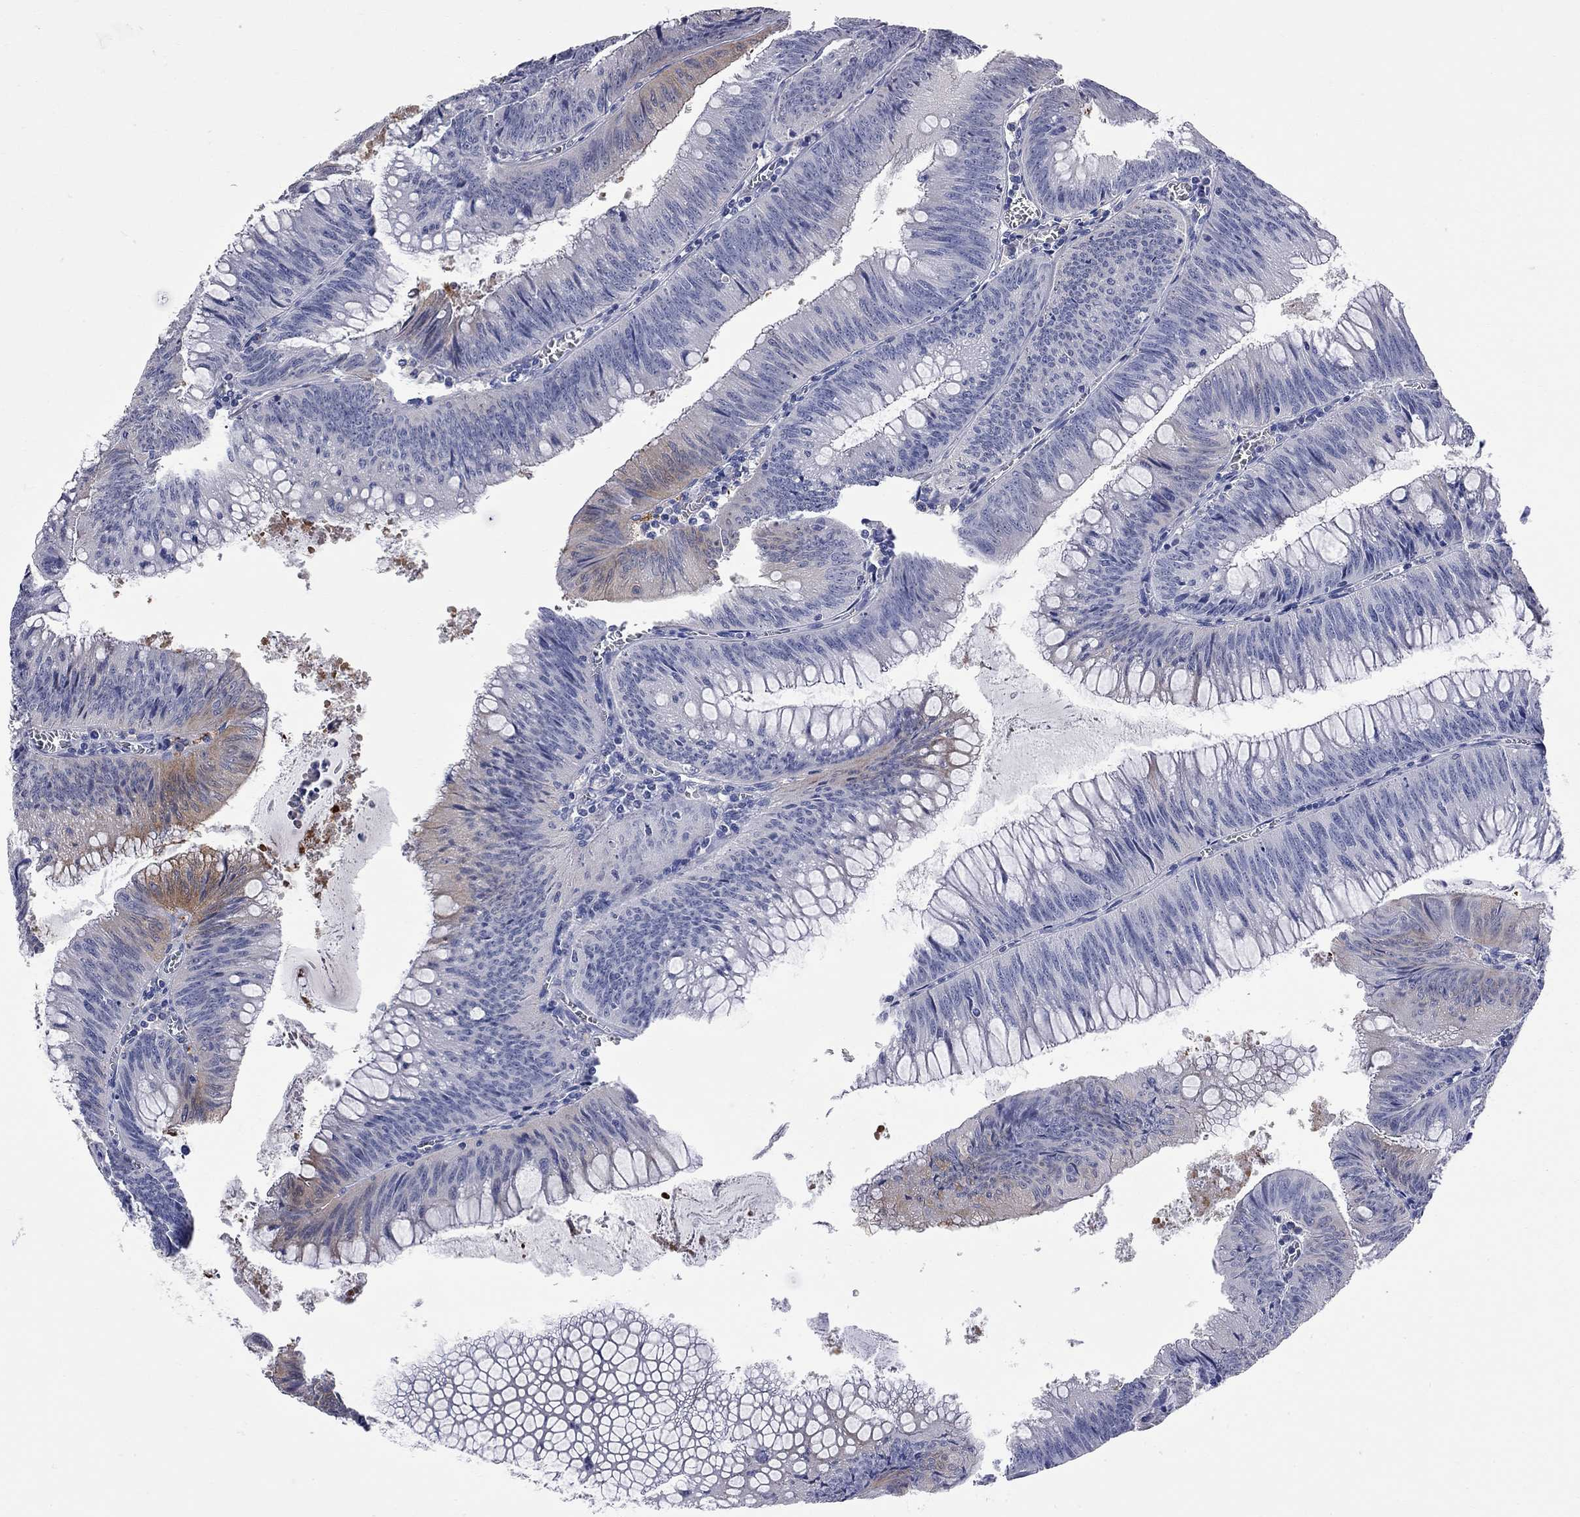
{"staining": {"intensity": "moderate", "quantity": "<25%", "location": "cytoplasmic/membranous"}, "tissue": "colorectal cancer", "cell_type": "Tumor cells", "image_type": "cancer", "snomed": [{"axis": "morphology", "description": "Adenocarcinoma, NOS"}, {"axis": "topography", "description": "Rectum"}], "caption": "Tumor cells reveal low levels of moderate cytoplasmic/membranous staining in about <25% of cells in human colorectal adenocarcinoma. (DAB = brown stain, brightfield microscopy at high magnification).", "gene": "FAM221B", "patient": {"sex": "female", "age": 72}}